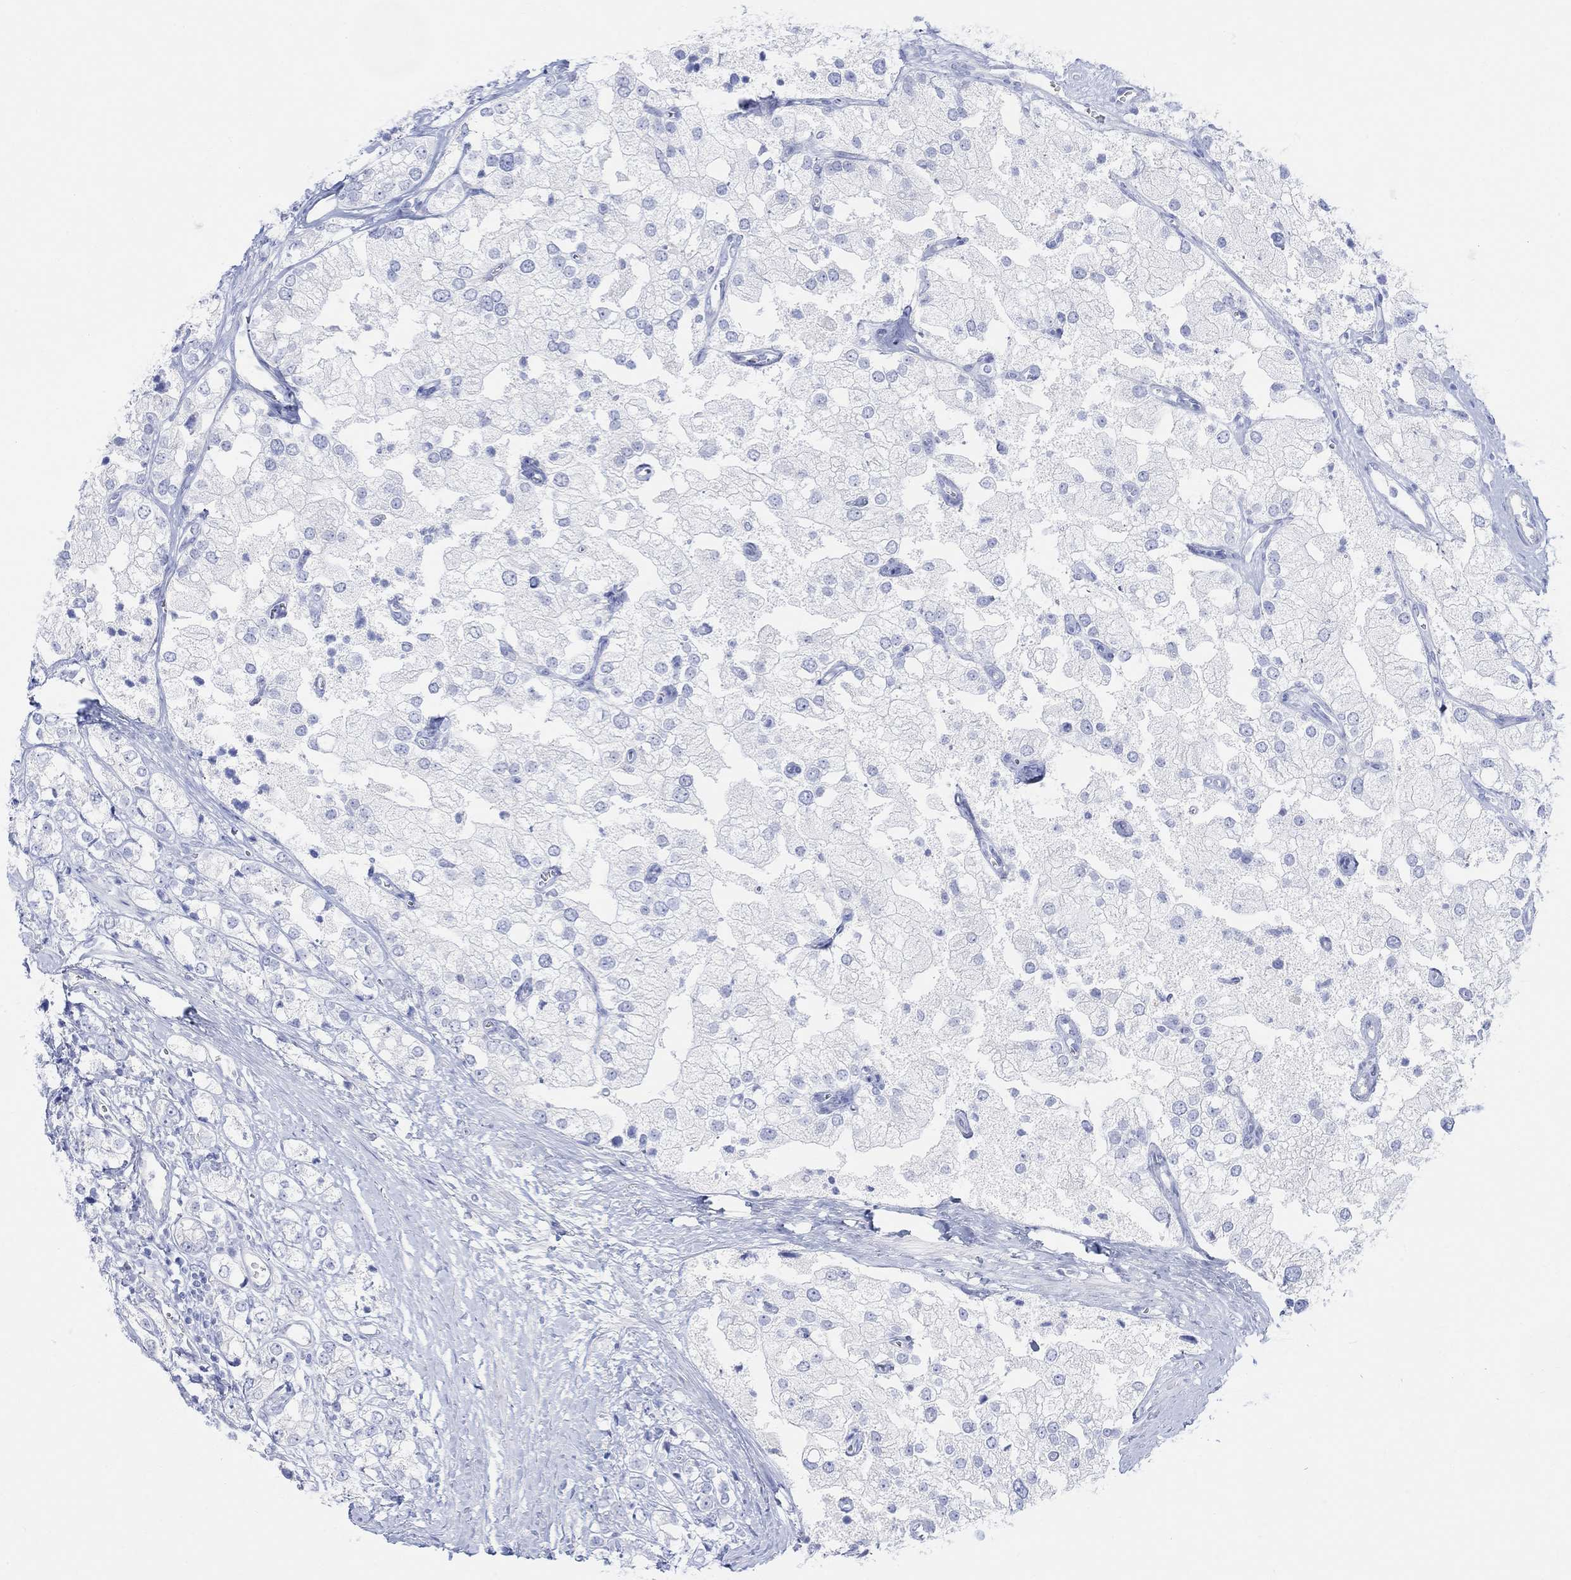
{"staining": {"intensity": "negative", "quantity": "none", "location": "none"}, "tissue": "prostate cancer", "cell_type": "Tumor cells", "image_type": "cancer", "snomed": [{"axis": "morphology", "description": "Adenocarcinoma, NOS"}, {"axis": "topography", "description": "Prostate and seminal vesicle, NOS"}, {"axis": "topography", "description": "Prostate"}], "caption": "An immunohistochemistry image of prostate adenocarcinoma is shown. There is no staining in tumor cells of prostate adenocarcinoma.", "gene": "GNG13", "patient": {"sex": "male", "age": 79}}